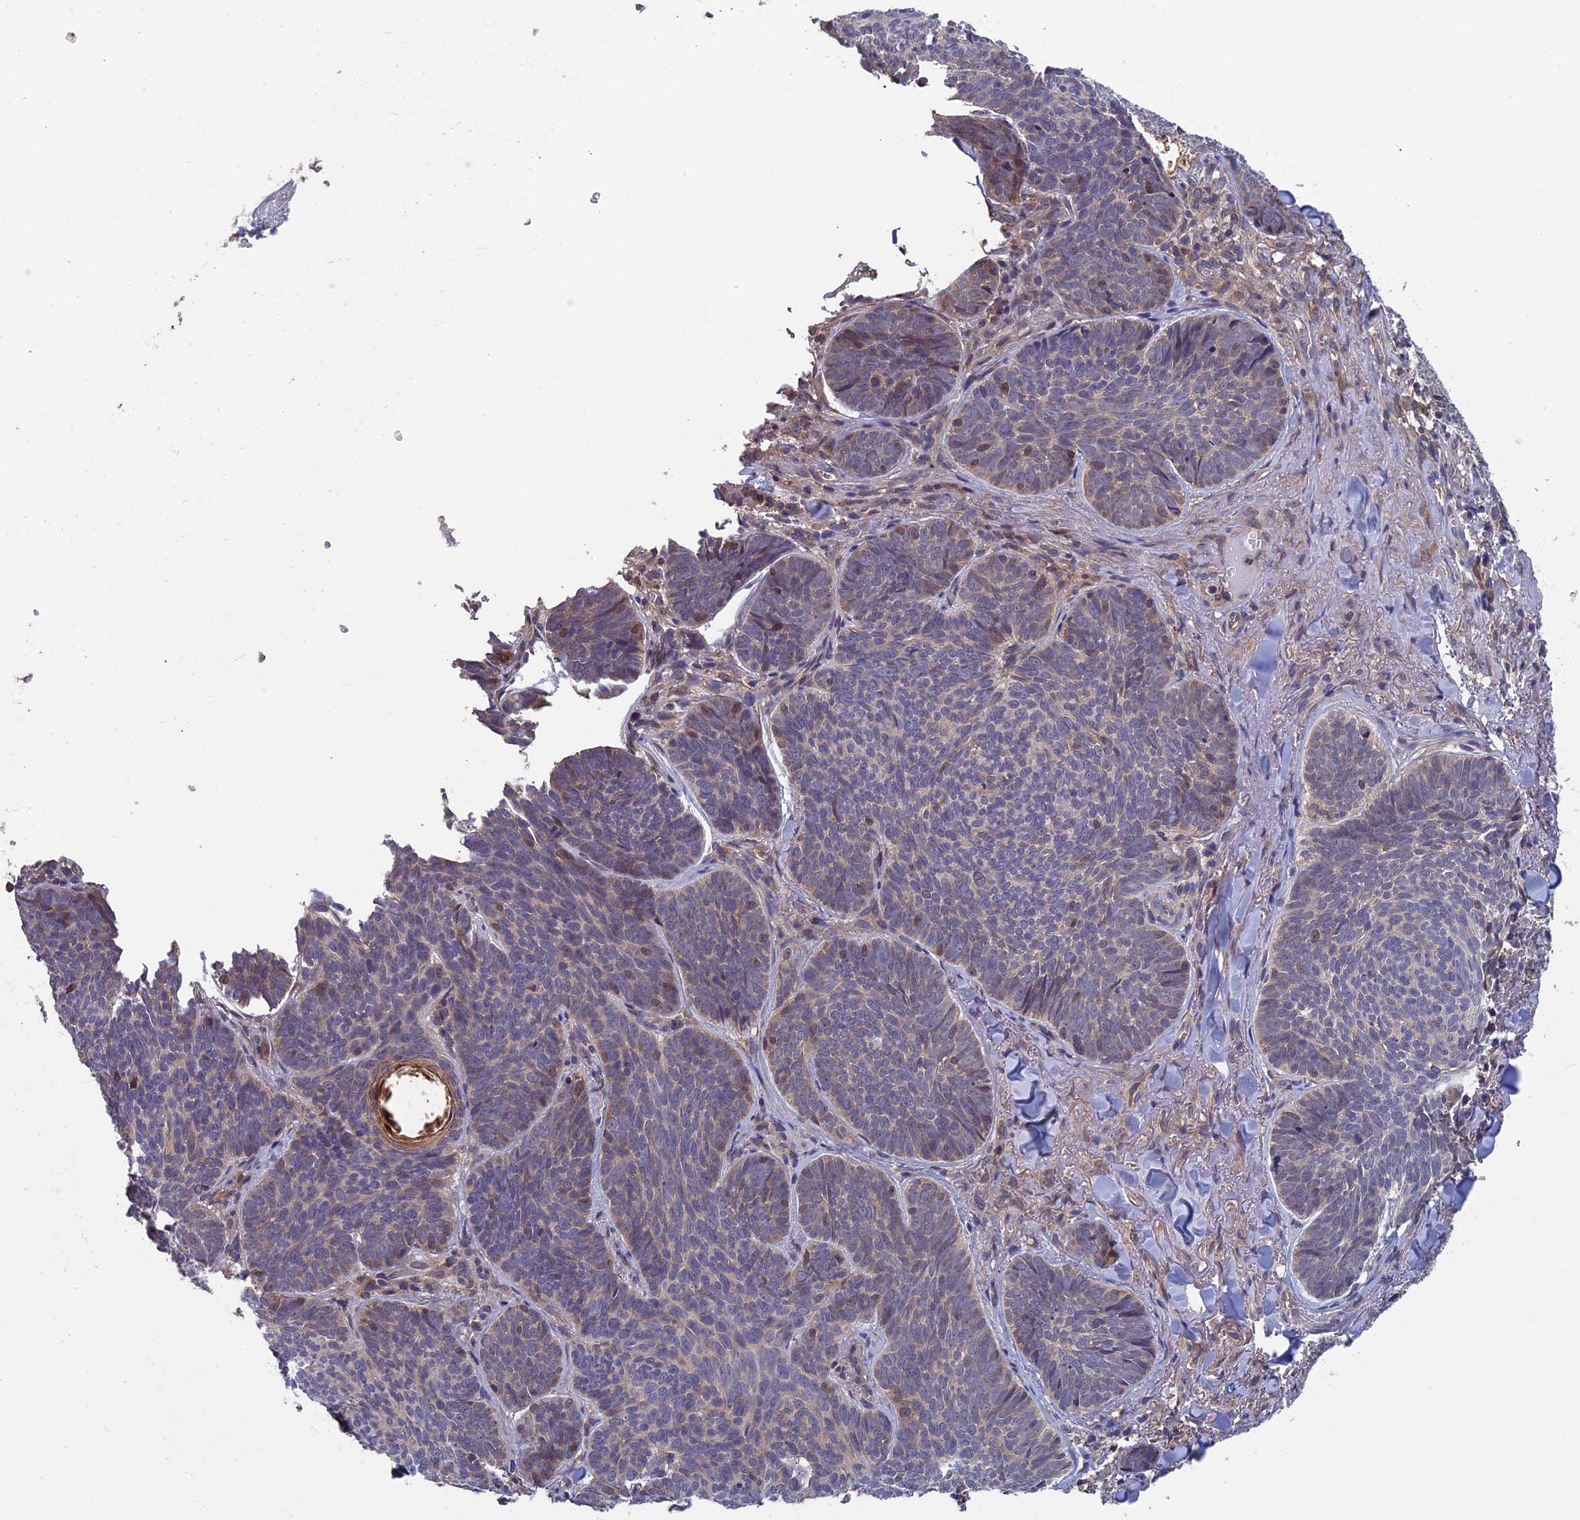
{"staining": {"intensity": "negative", "quantity": "none", "location": "none"}, "tissue": "skin cancer", "cell_type": "Tumor cells", "image_type": "cancer", "snomed": [{"axis": "morphology", "description": "Basal cell carcinoma"}, {"axis": "topography", "description": "Skin"}], "caption": "Immunohistochemistry (IHC) photomicrograph of human basal cell carcinoma (skin) stained for a protein (brown), which reveals no expression in tumor cells.", "gene": "LCMT1", "patient": {"sex": "female", "age": 74}}